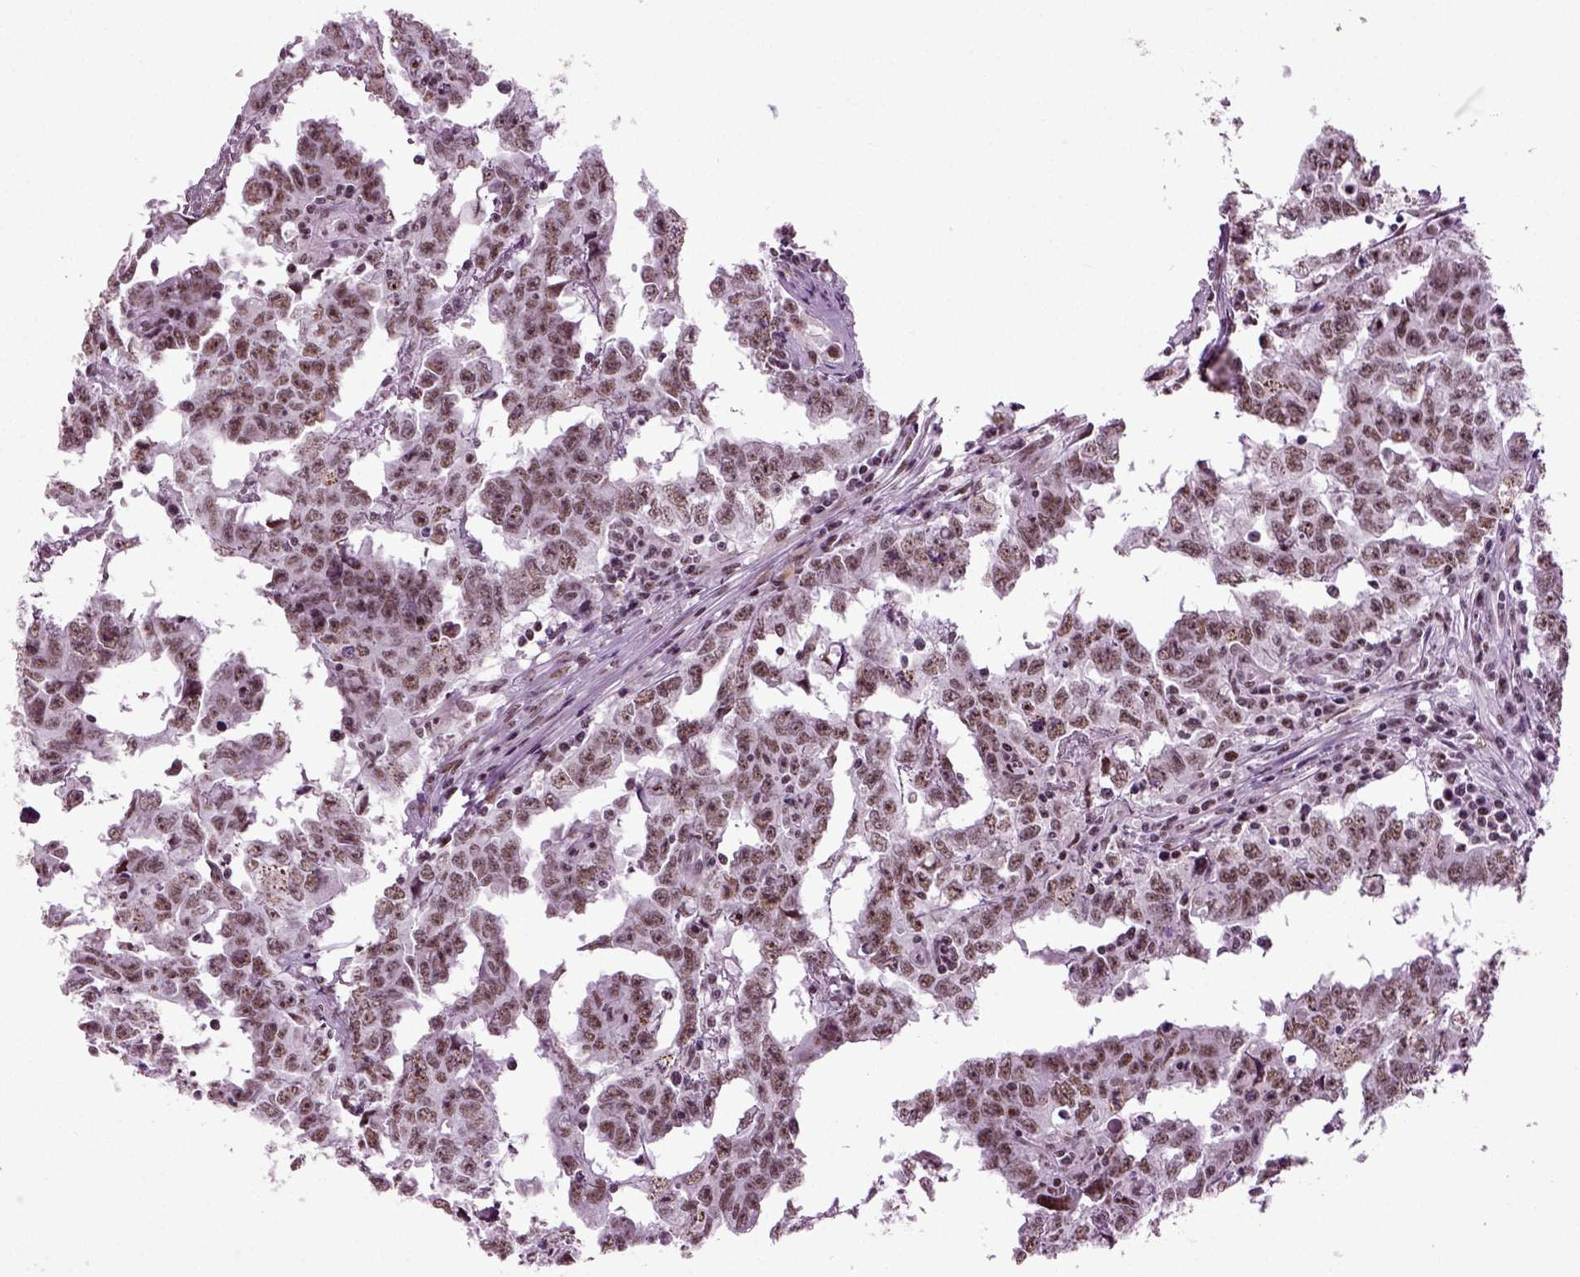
{"staining": {"intensity": "weak", "quantity": ">75%", "location": "nuclear"}, "tissue": "testis cancer", "cell_type": "Tumor cells", "image_type": "cancer", "snomed": [{"axis": "morphology", "description": "Carcinoma, Embryonal, NOS"}, {"axis": "topography", "description": "Testis"}], "caption": "Weak nuclear protein positivity is identified in about >75% of tumor cells in testis cancer.", "gene": "RCOR3", "patient": {"sex": "male", "age": 22}}